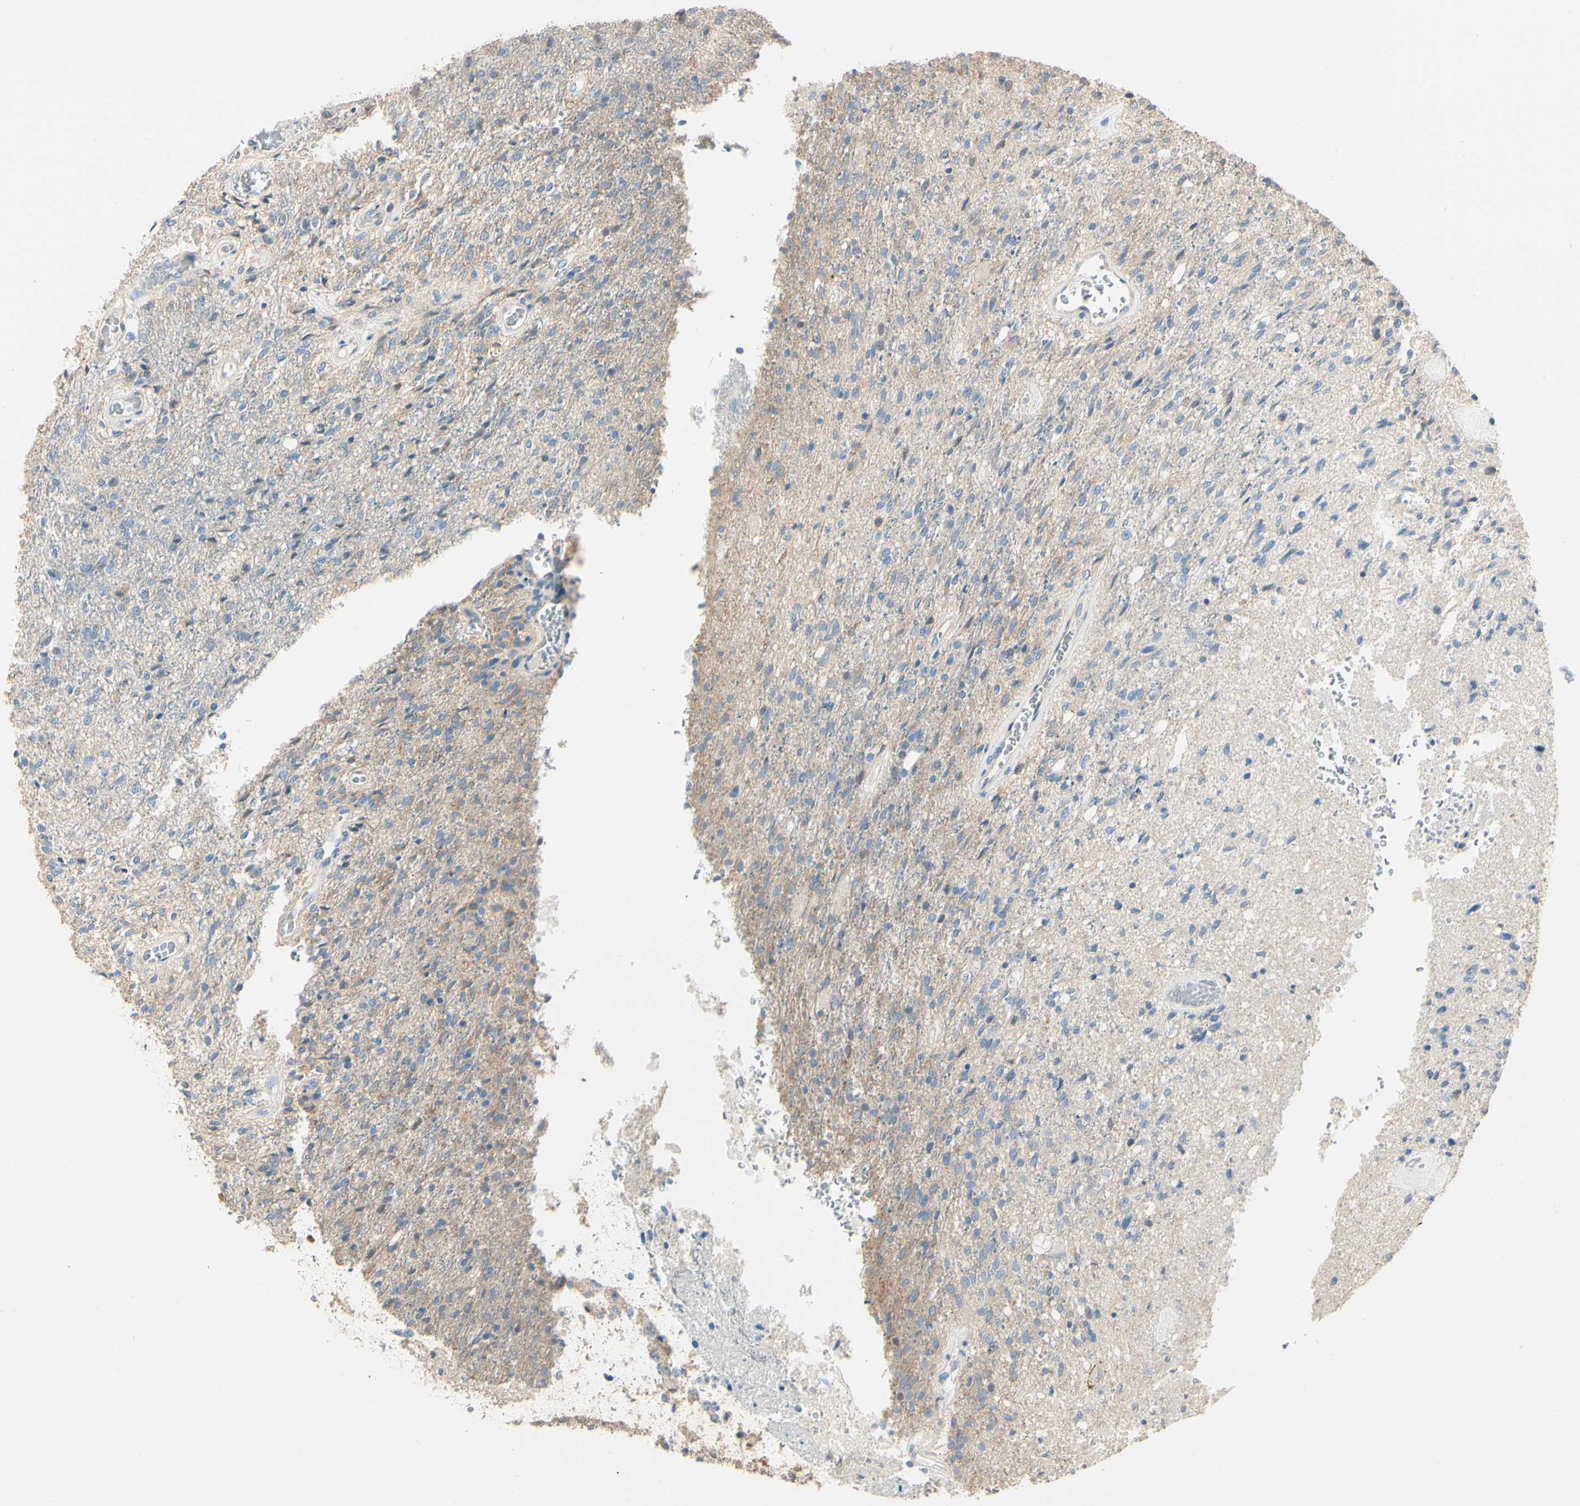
{"staining": {"intensity": "weak", "quantity": "<25%", "location": "cytoplasmic/membranous"}, "tissue": "glioma", "cell_type": "Tumor cells", "image_type": "cancer", "snomed": [{"axis": "morphology", "description": "Normal tissue, NOS"}, {"axis": "morphology", "description": "Glioma, malignant, High grade"}, {"axis": "topography", "description": "Cerebral cortex"}], "caption": "High power microscopy image of an immunohistochemistry histopathology image of glioma, revealing no significant positivity in tumor cells. Brightfield microscopy of IHC stained with DAB (3,3'-diaminobenzidine) (brown) and hematoxylin (blue), captured at high magnification.", "gene": "DUSP12", "patient": {"sex": "male", "age": 77}}